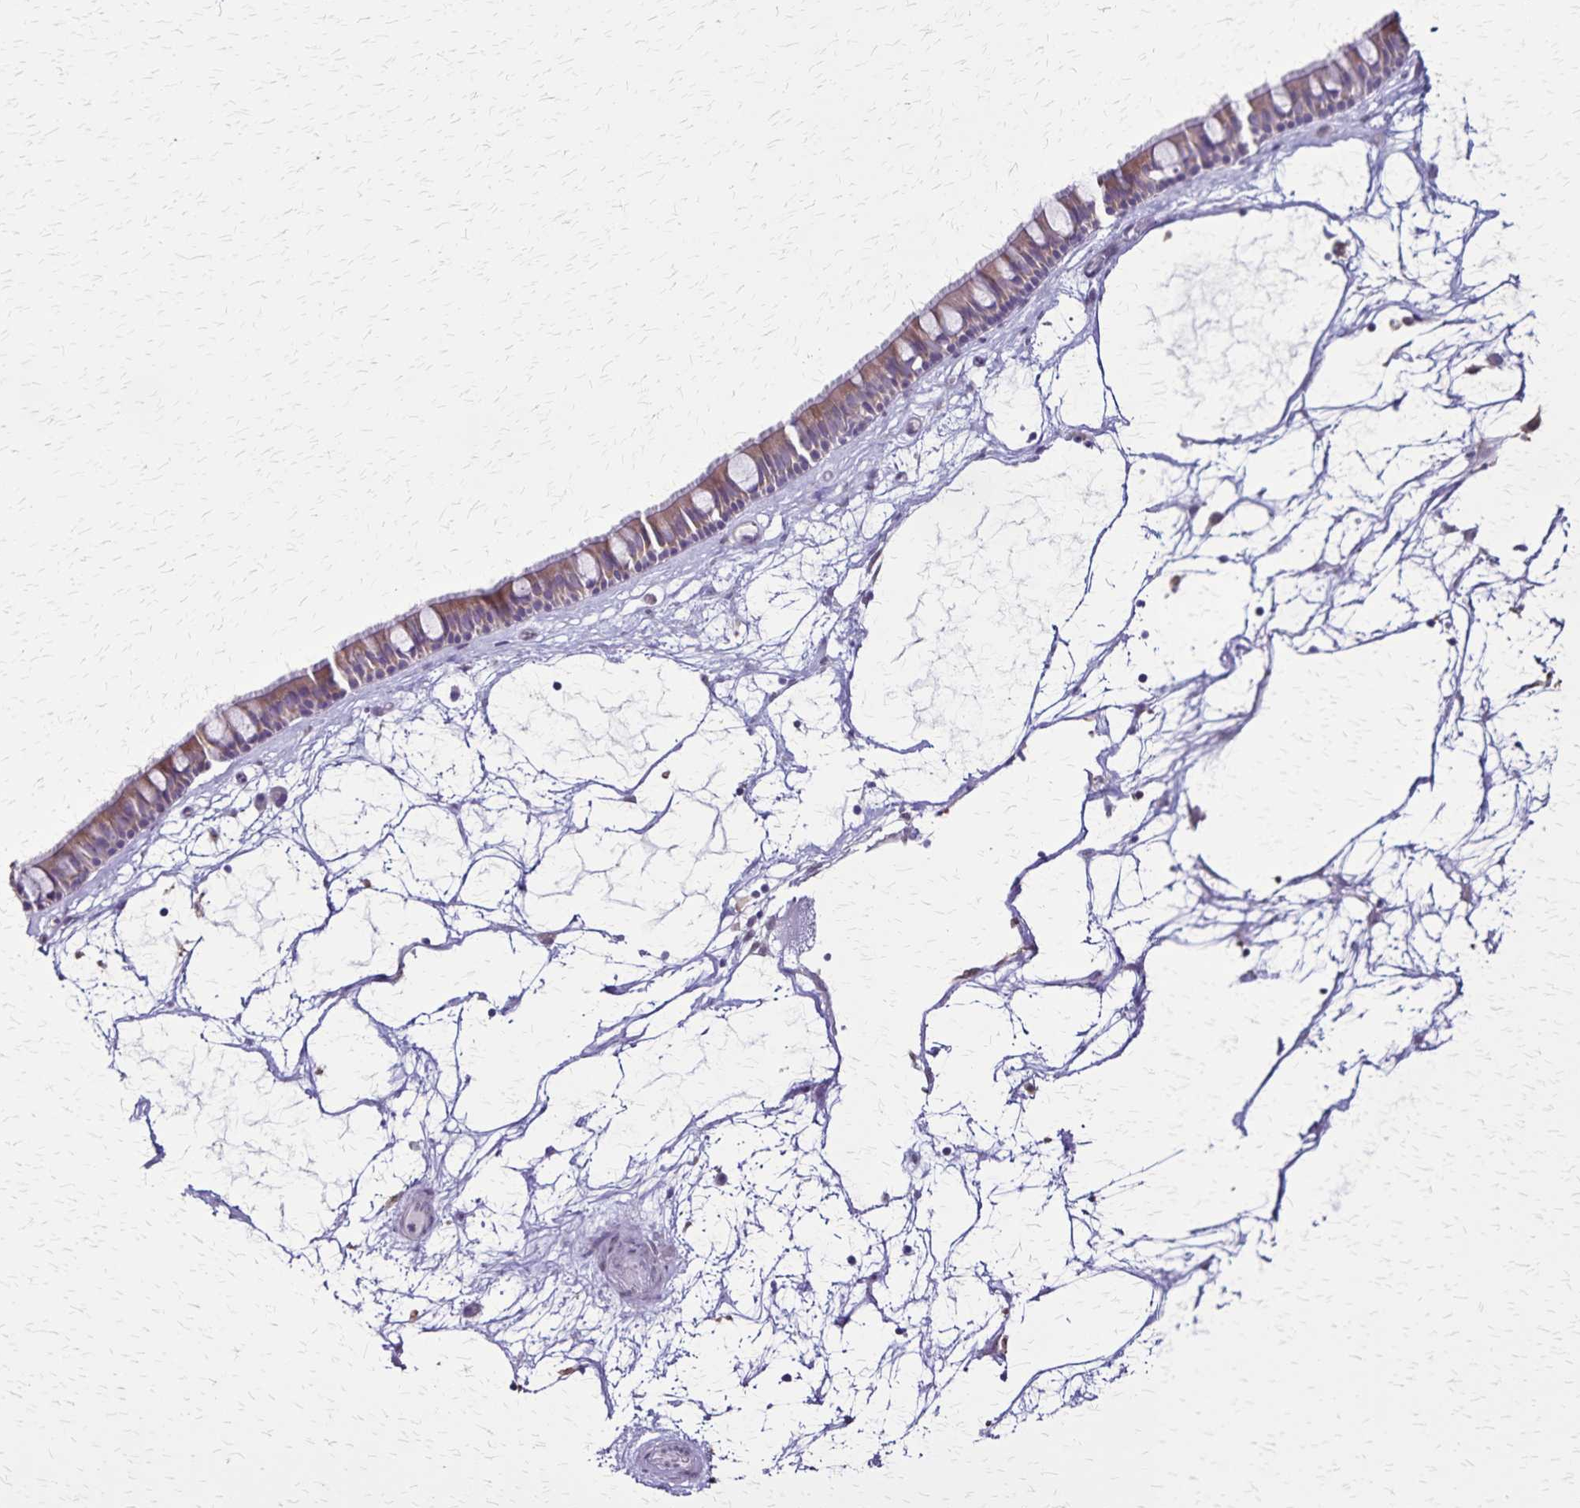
{"staining": {"intensity": "weak", "quantity": "25%-75%", "location": "cytoplasmic/membranous"}, "tissue": "nasopharynx", "cell_type": "Respiratory epithelial cells", "image_type": "normal", "snomed": [{"axis": "morphology", "description": "Normal tissue, NOS"}, {"axis": "topography", "description": "Nasopharynx"}], "caption": "This image exhibits immunohistochemistry (IHC) staining of normal nasopharynx, with low weak cytoplasmic/membranous positivity in about 25%-75% of respiratory epithelial cells.", "gene": "ULBP3", "patient": {"sex": "male", "age": 68}}